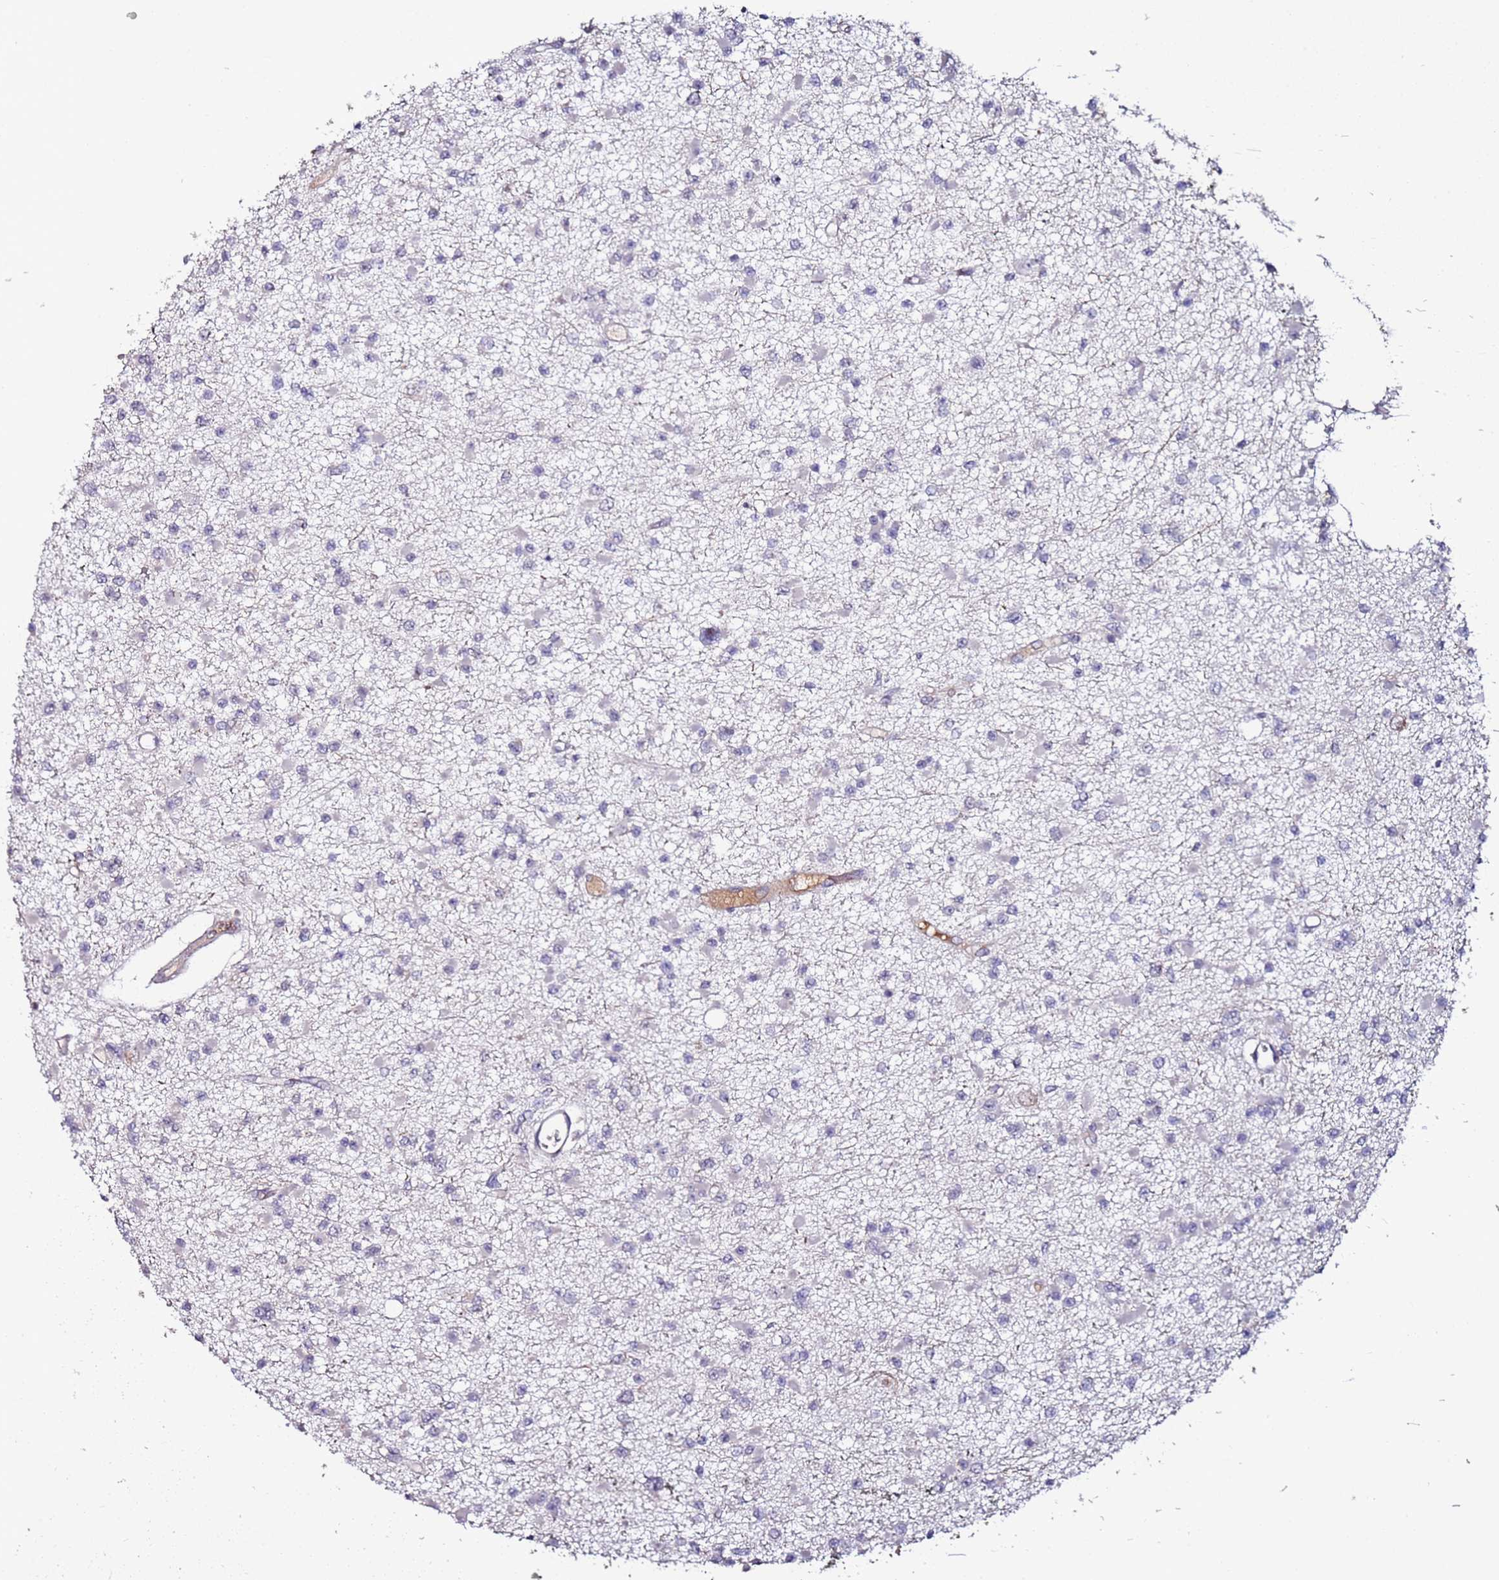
{"staining": {"intensity": "negative", "quantity": "none", "location": "none"}, "tissue": "glioma", "cell_type": "Tumor cells", "image_type": "cancer", "snomed": [{"axis": "morphology", "description": "Glioma, malignant, Low grade"}, {"axis": "topography", "description": "Brain"}], "caption": "Tumor cells are negative for brown protein staining in glioma.", "gene": "DUSP28", "patient": {"sex": "female", "age": 22}}